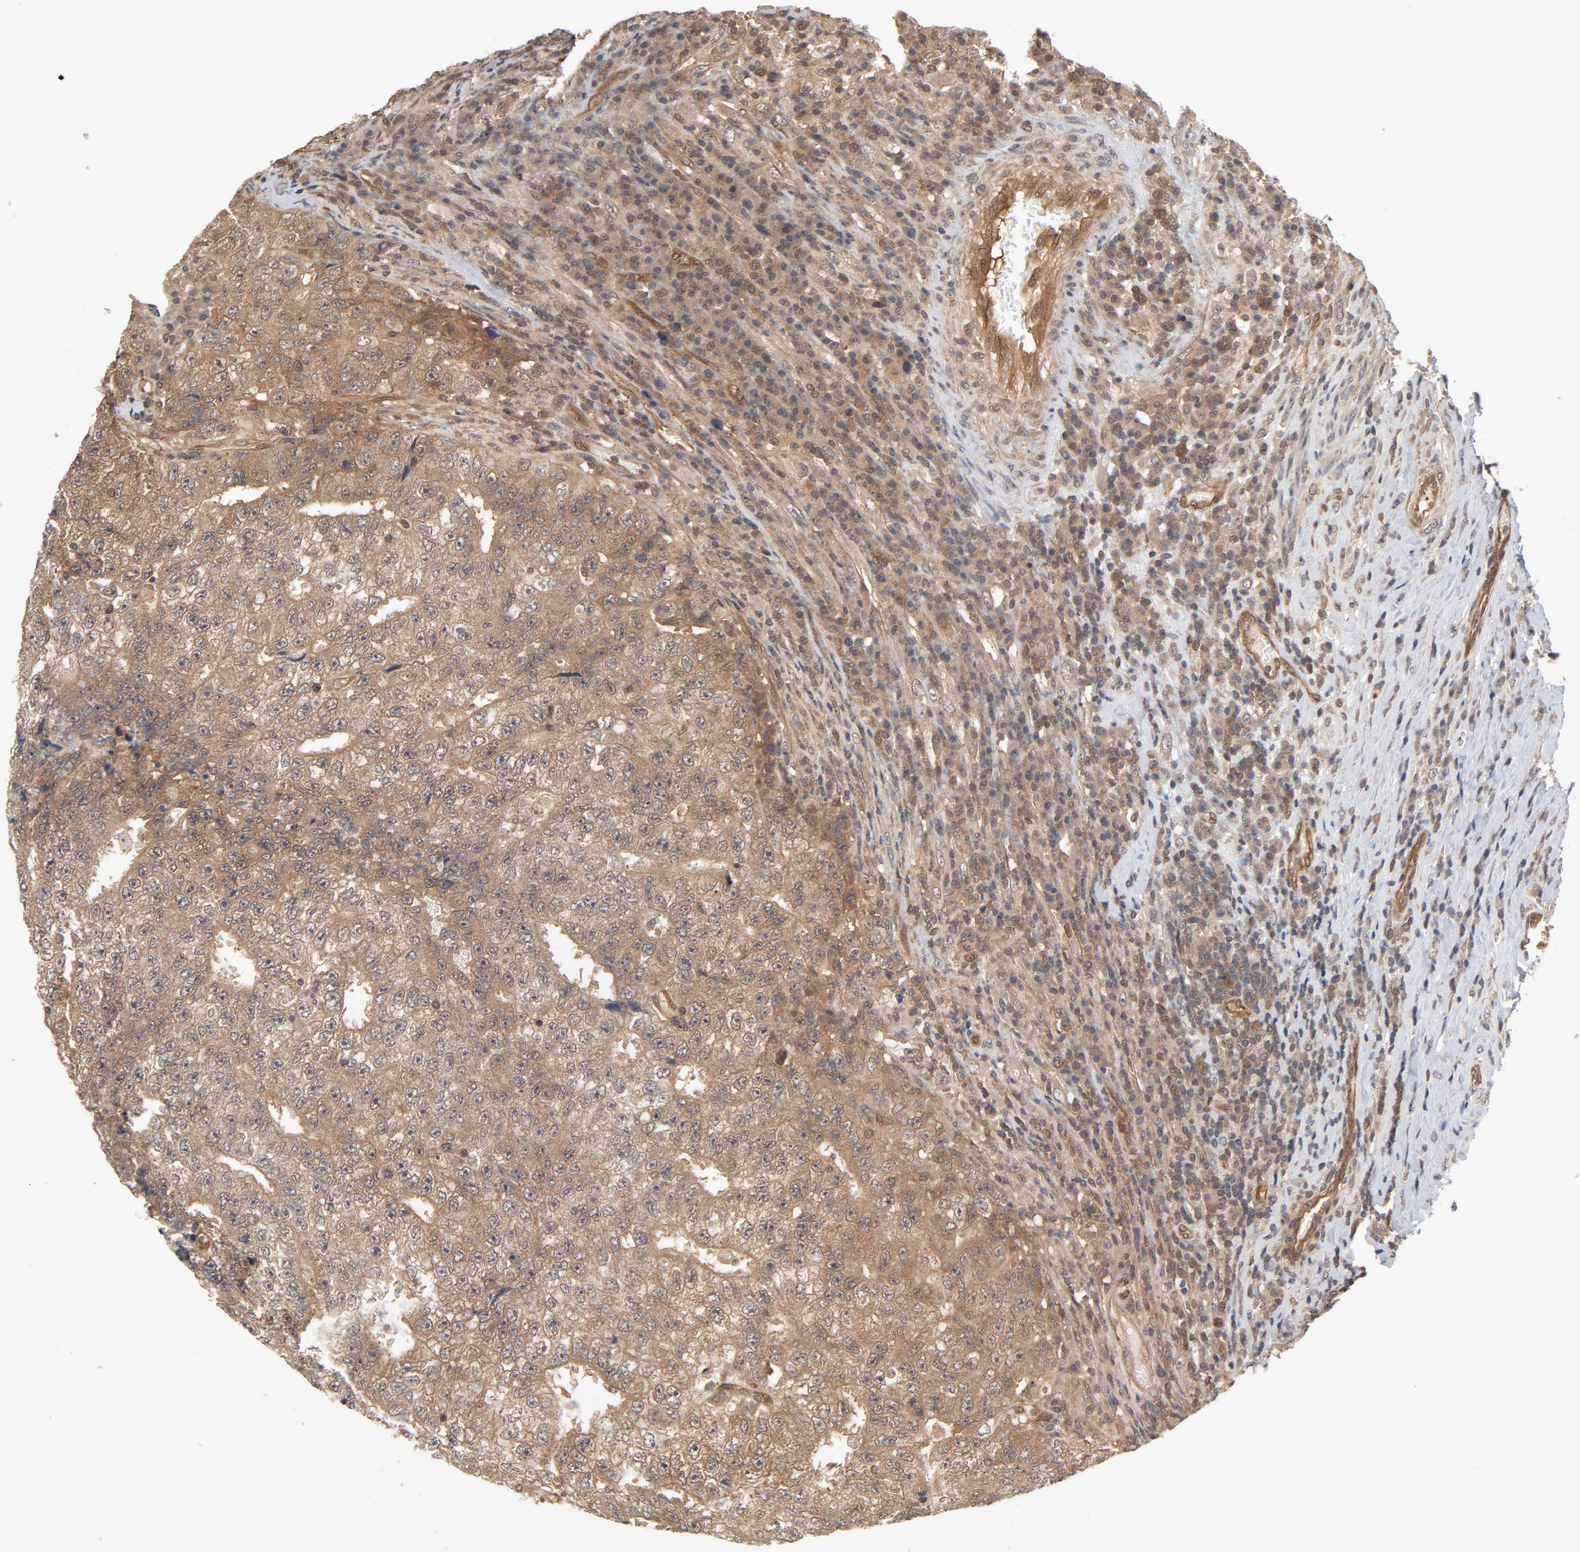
{"staining": {"intensity": "moderate", "quantity": ">75%", "location": "cytoplasmic/membranous"}, "tissue": "testis cancer", "cell_type": "Tumor cells", "image_type": "cancer", "snomed": [{"axis": "morphology", "description": "Necrosis, NOS"}, {"axis": "morphology", "description": "Carcinoma, Embryonal, NOS"}, {"axis": "topography", "description": "Testis"}], "caption": "Immunohistochemical staining of human embryonal carcinoma (testis) reveals moderate cytoplasmic/membranous protein expression in approximately >75% of tumor cells.", "gene": "CDC37", "patient": {"sex": "male", "age": 19}}